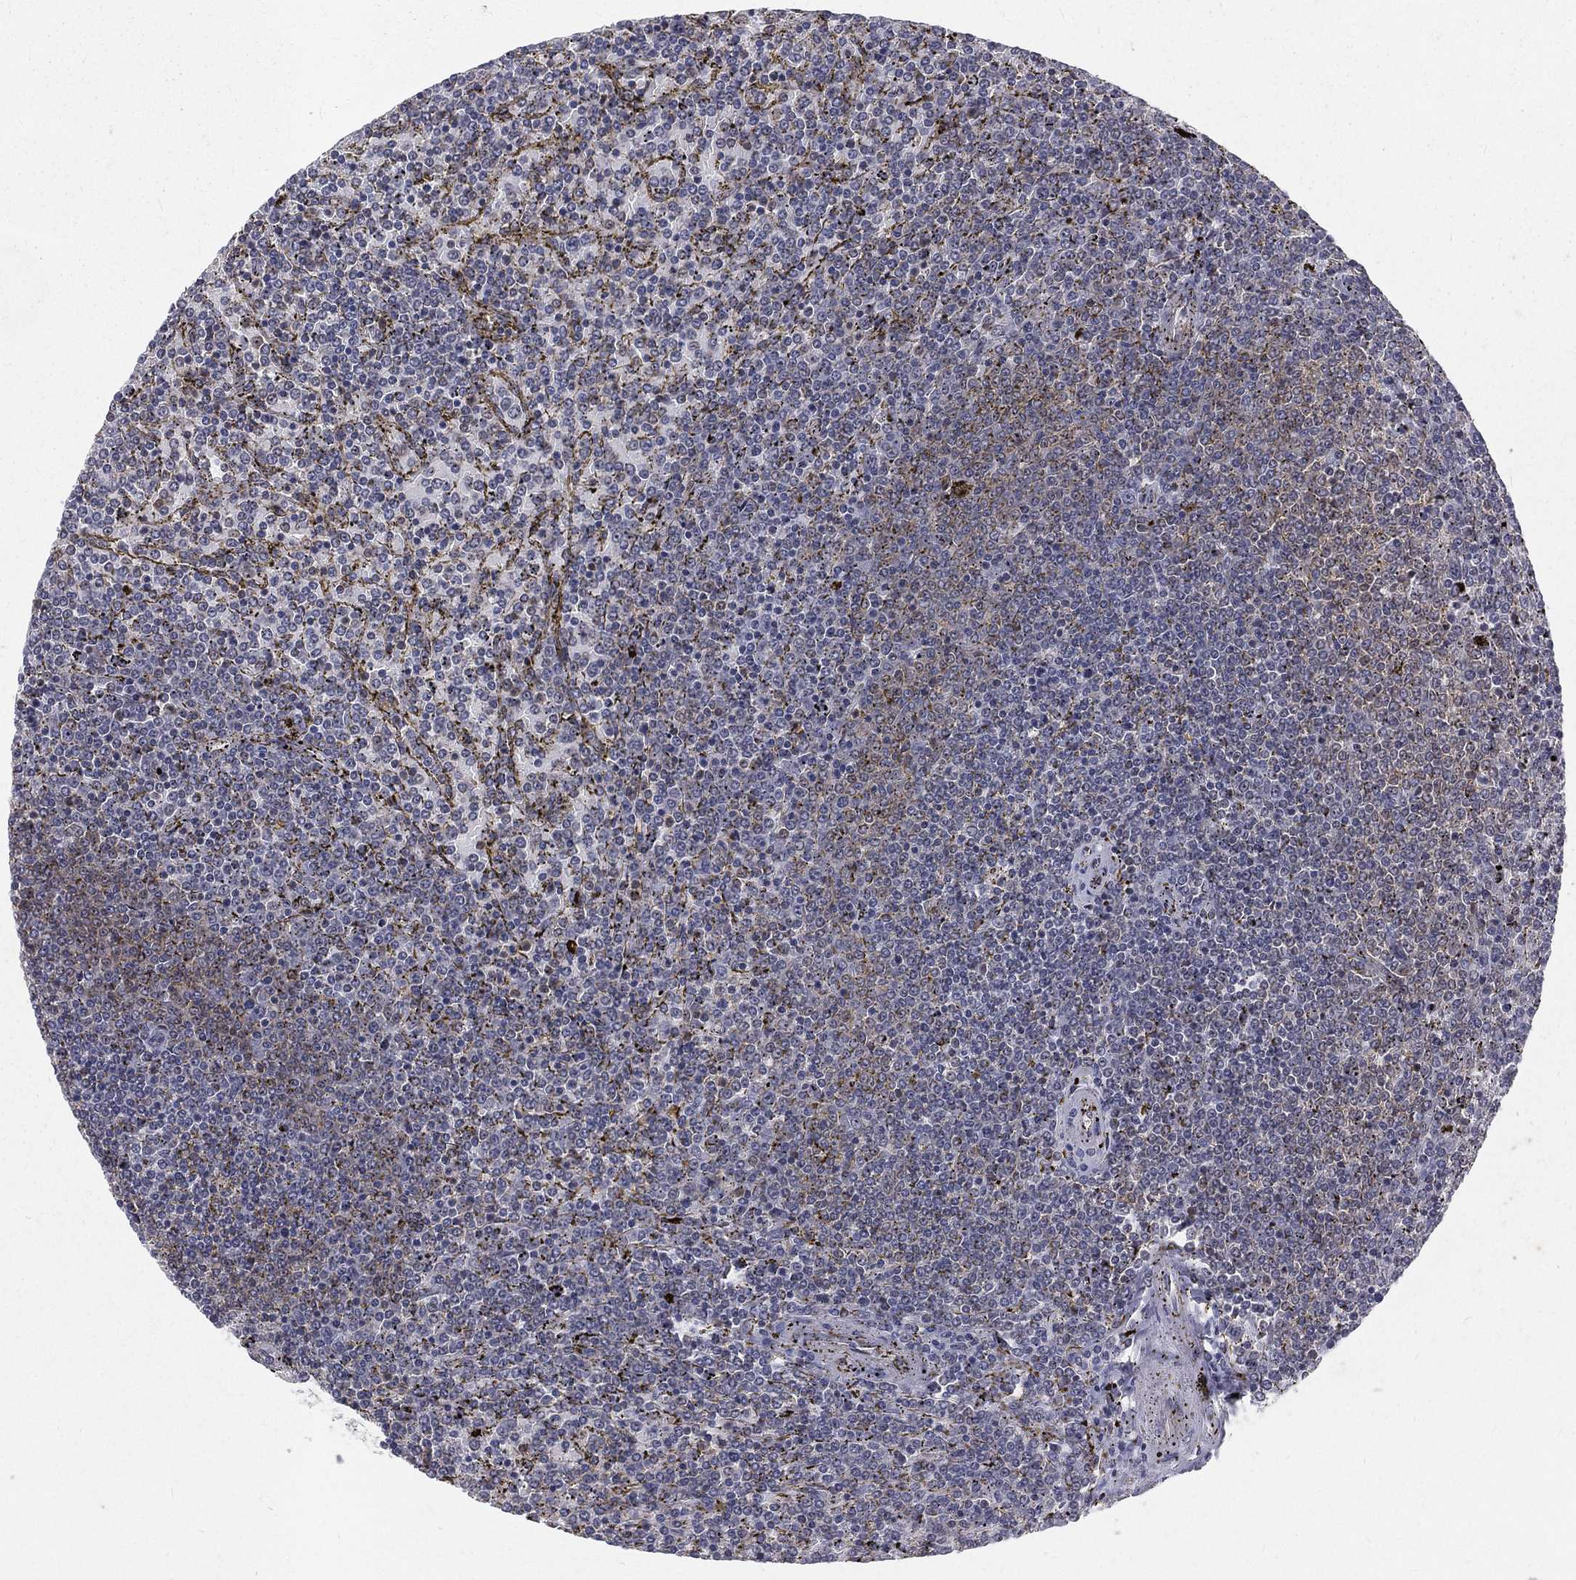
{"staining": {"intensity": "negative", "quantity": "none", "location": "none"}, "tissue": "lymphoma", "cell_type": "Tumor cells", "image_type": "cancer", "snomed": [{"axis": "morphology", "description": "Malignant lymphoma, non-Hodgkin's type, Low grade"}, {"axis": "topography", "description": "Spleen"}], "caption": "IHC of lymphoma shows no expression in tumor cells.", "gene": "MORC2", "patient": {"sex": "female", "age": 77}}